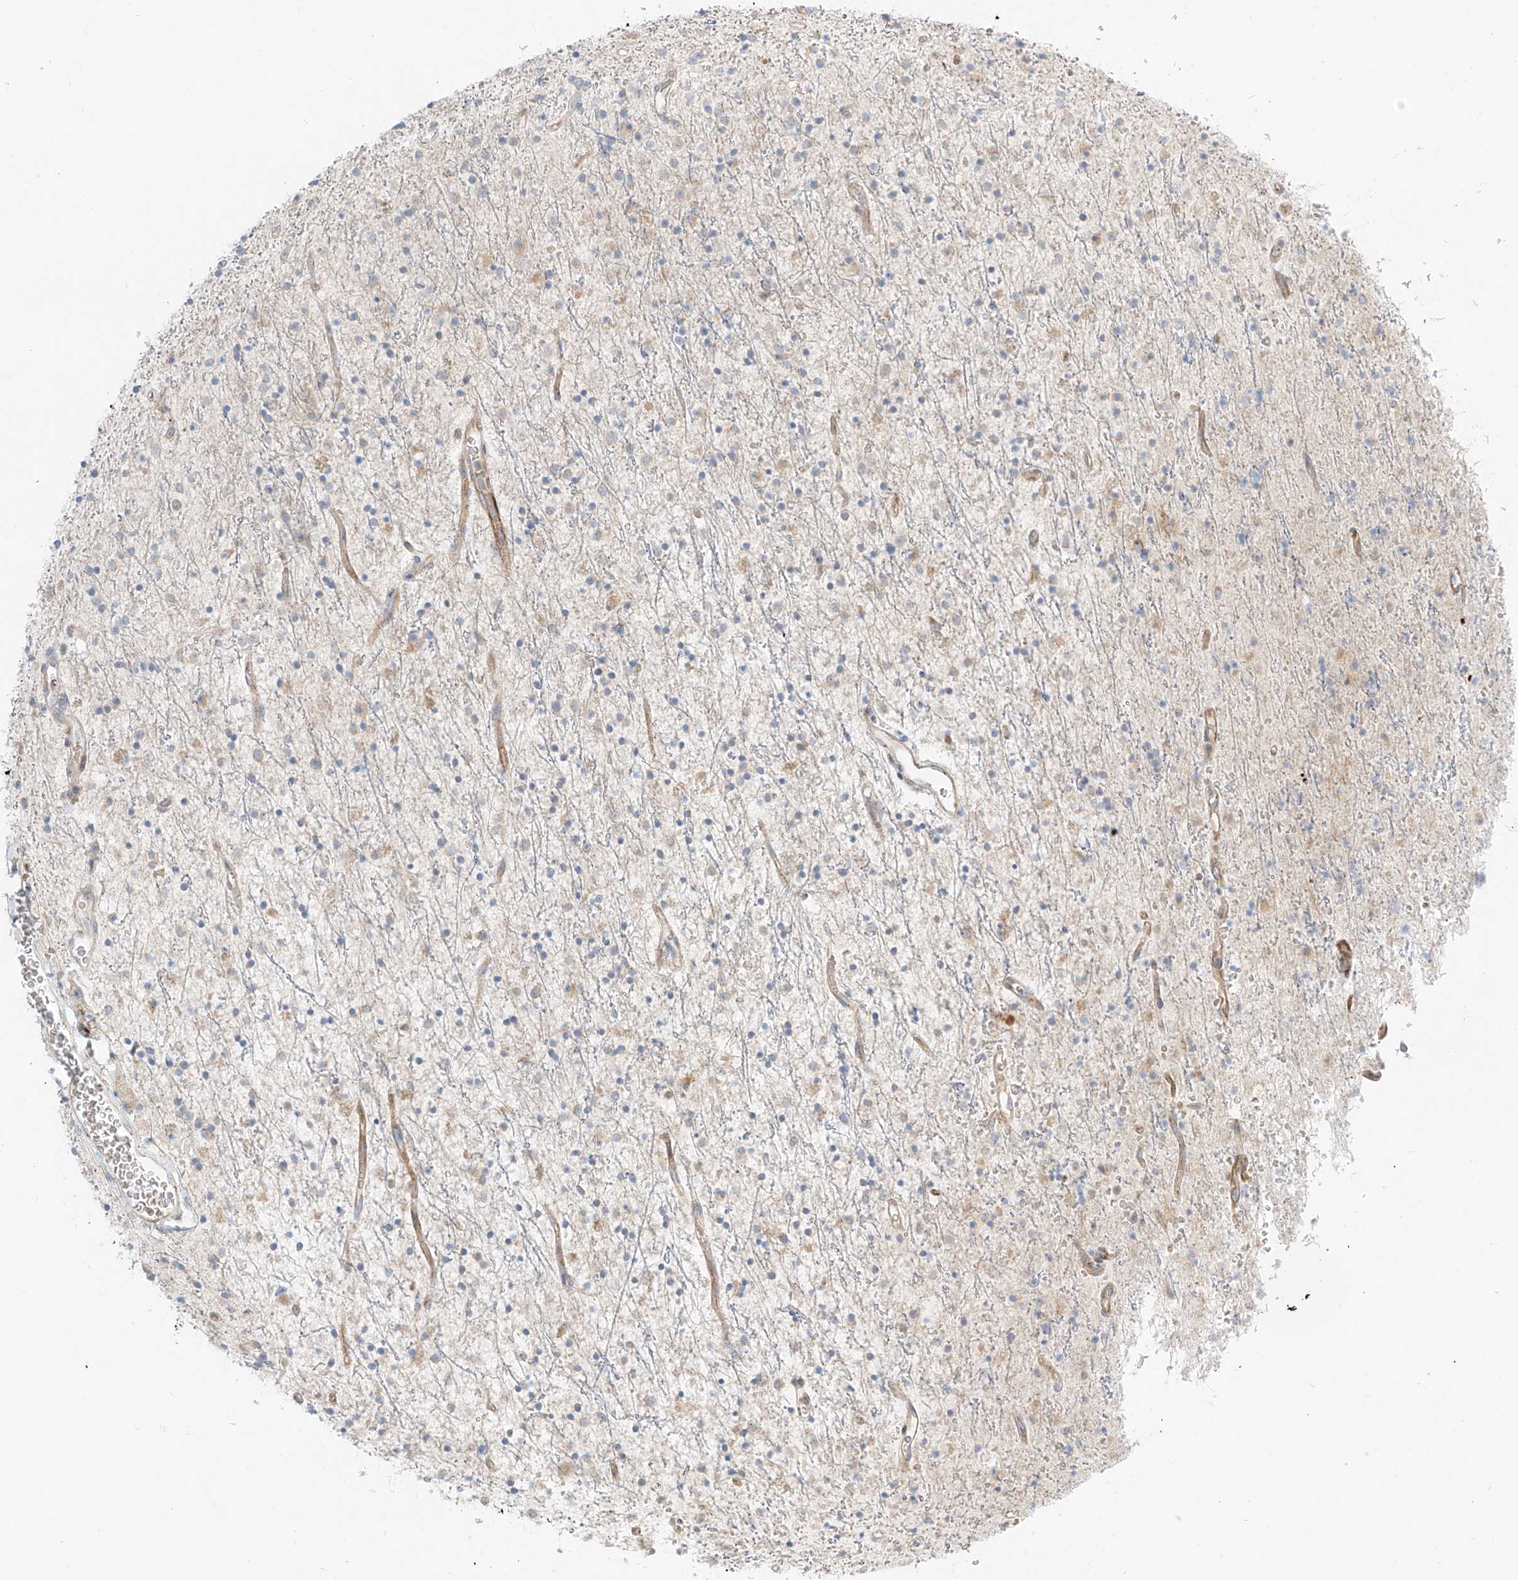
{"staining": {"intensity": "negative", "quantity": "none", "location": "none"}, "tissue": "glioma", "cell_type": "Tumor cells", "image_type": "cancer", "snomed": [{"axis": "morphology", "description": "Glioma, malignant, High grade"}, {"axis": "topography", "description": "Brain"}], "caption": "A photomicrograph of malignant high-grade glioma stained for a protein demonstrates no brown staining in tumor cells. (Brightfield microscopy of DAB (3,3'-diaminobenzidine) immunohistochemistry (IHC) at high magnification).", "gene": "EIPR1", "patient": {"sex": "male", "age": 34}}